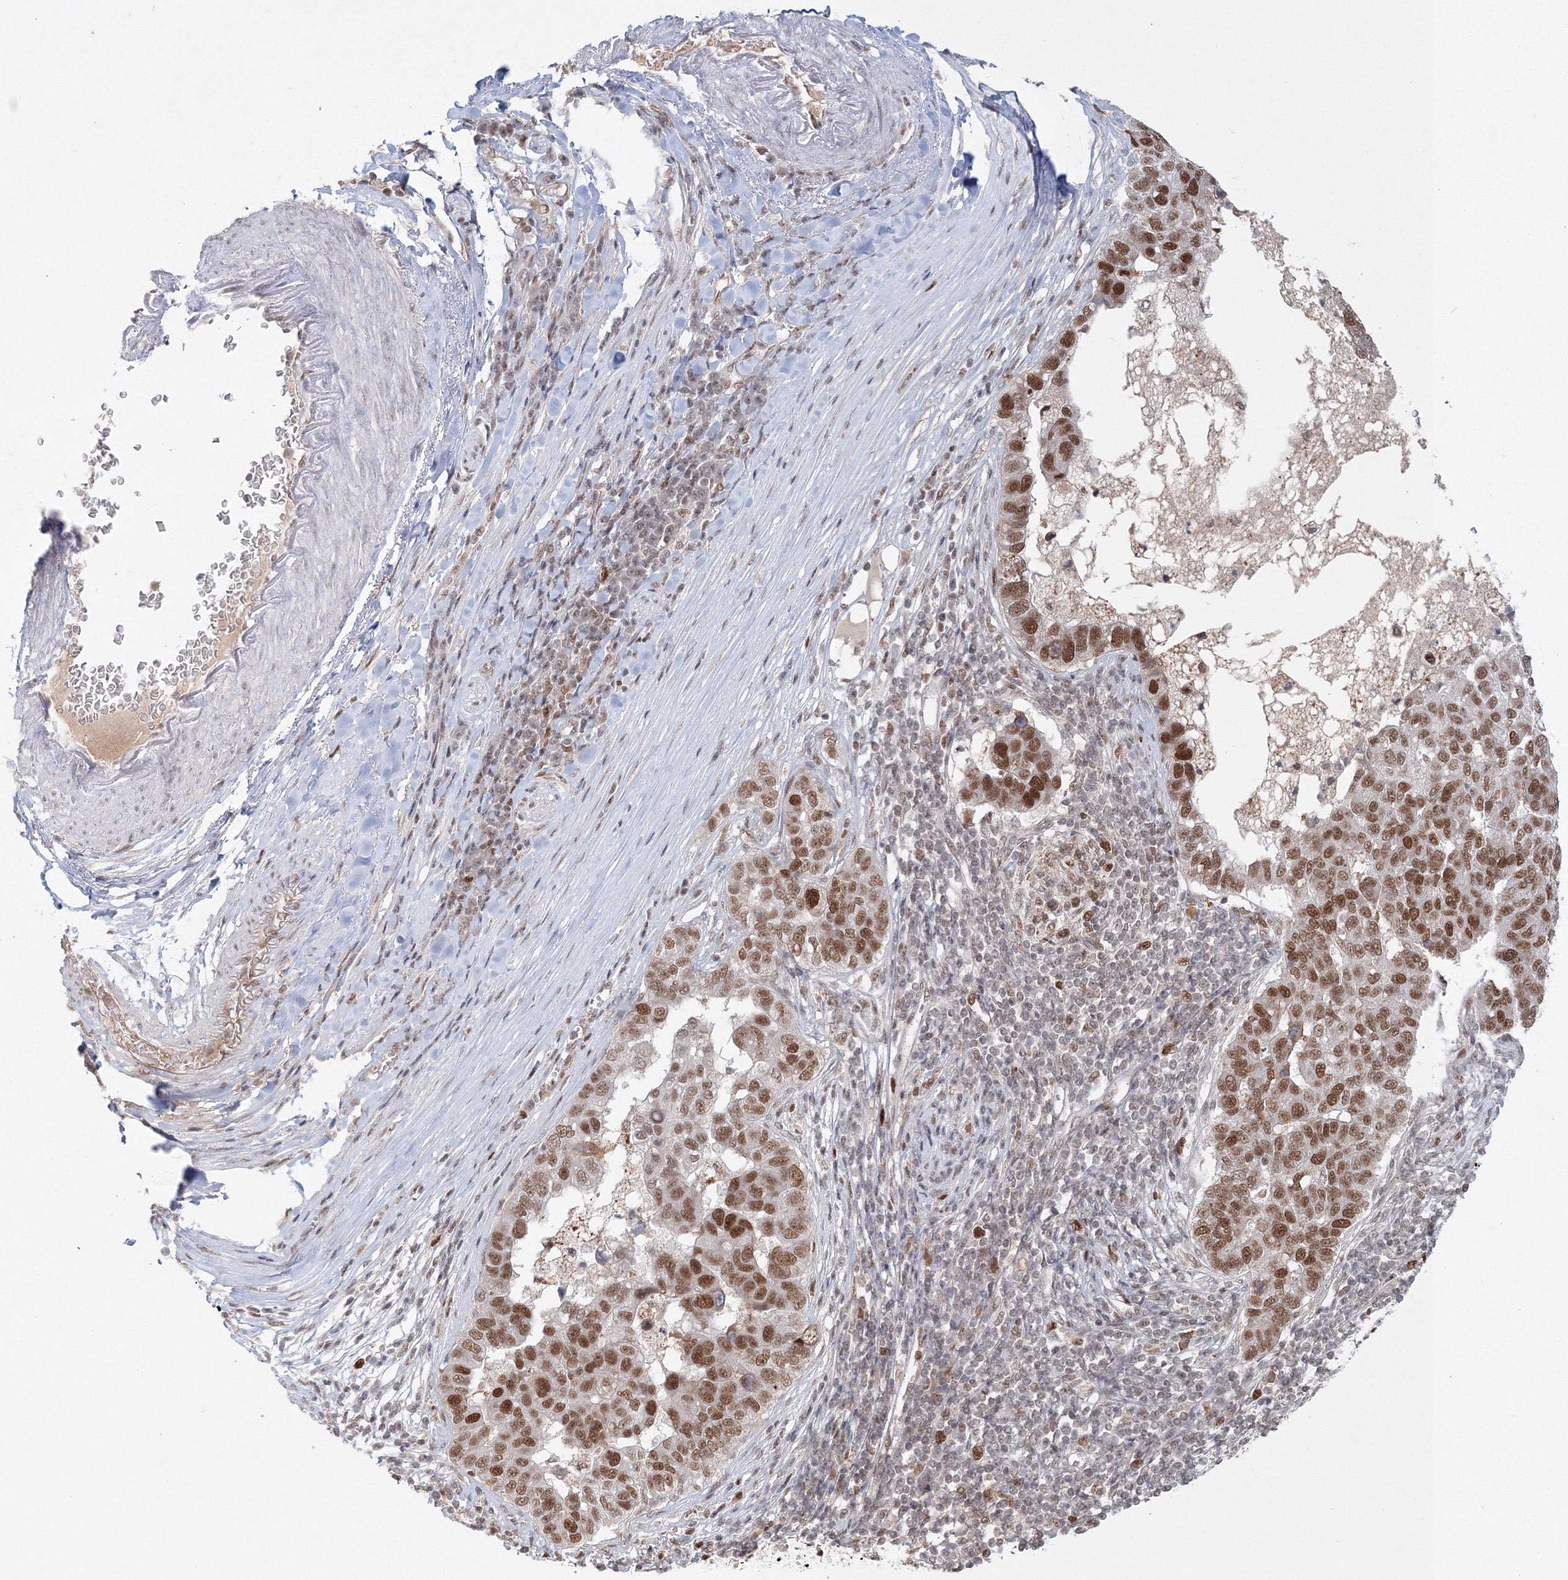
{"staining": {"intensity": "moderate", "quantity": ">75%", "location": "nuclear"}, "tissue": "pancreatic cancer", "cell_type": "Tumor cells", "image_type": "cancer", "snomed": [{"axis": "morphology", "description": "Adenocarcinoma, NOS"}, {"axis": "topography", "description": "Pancreas"}], "caption": "DAB immunohistochemical staining of pancreatic cancer demonstrates moderate nuclear protein positivity in about >75% of tumor cells.", "gene": "IWS1", "patient": {"sex": "female", "age": 61}}